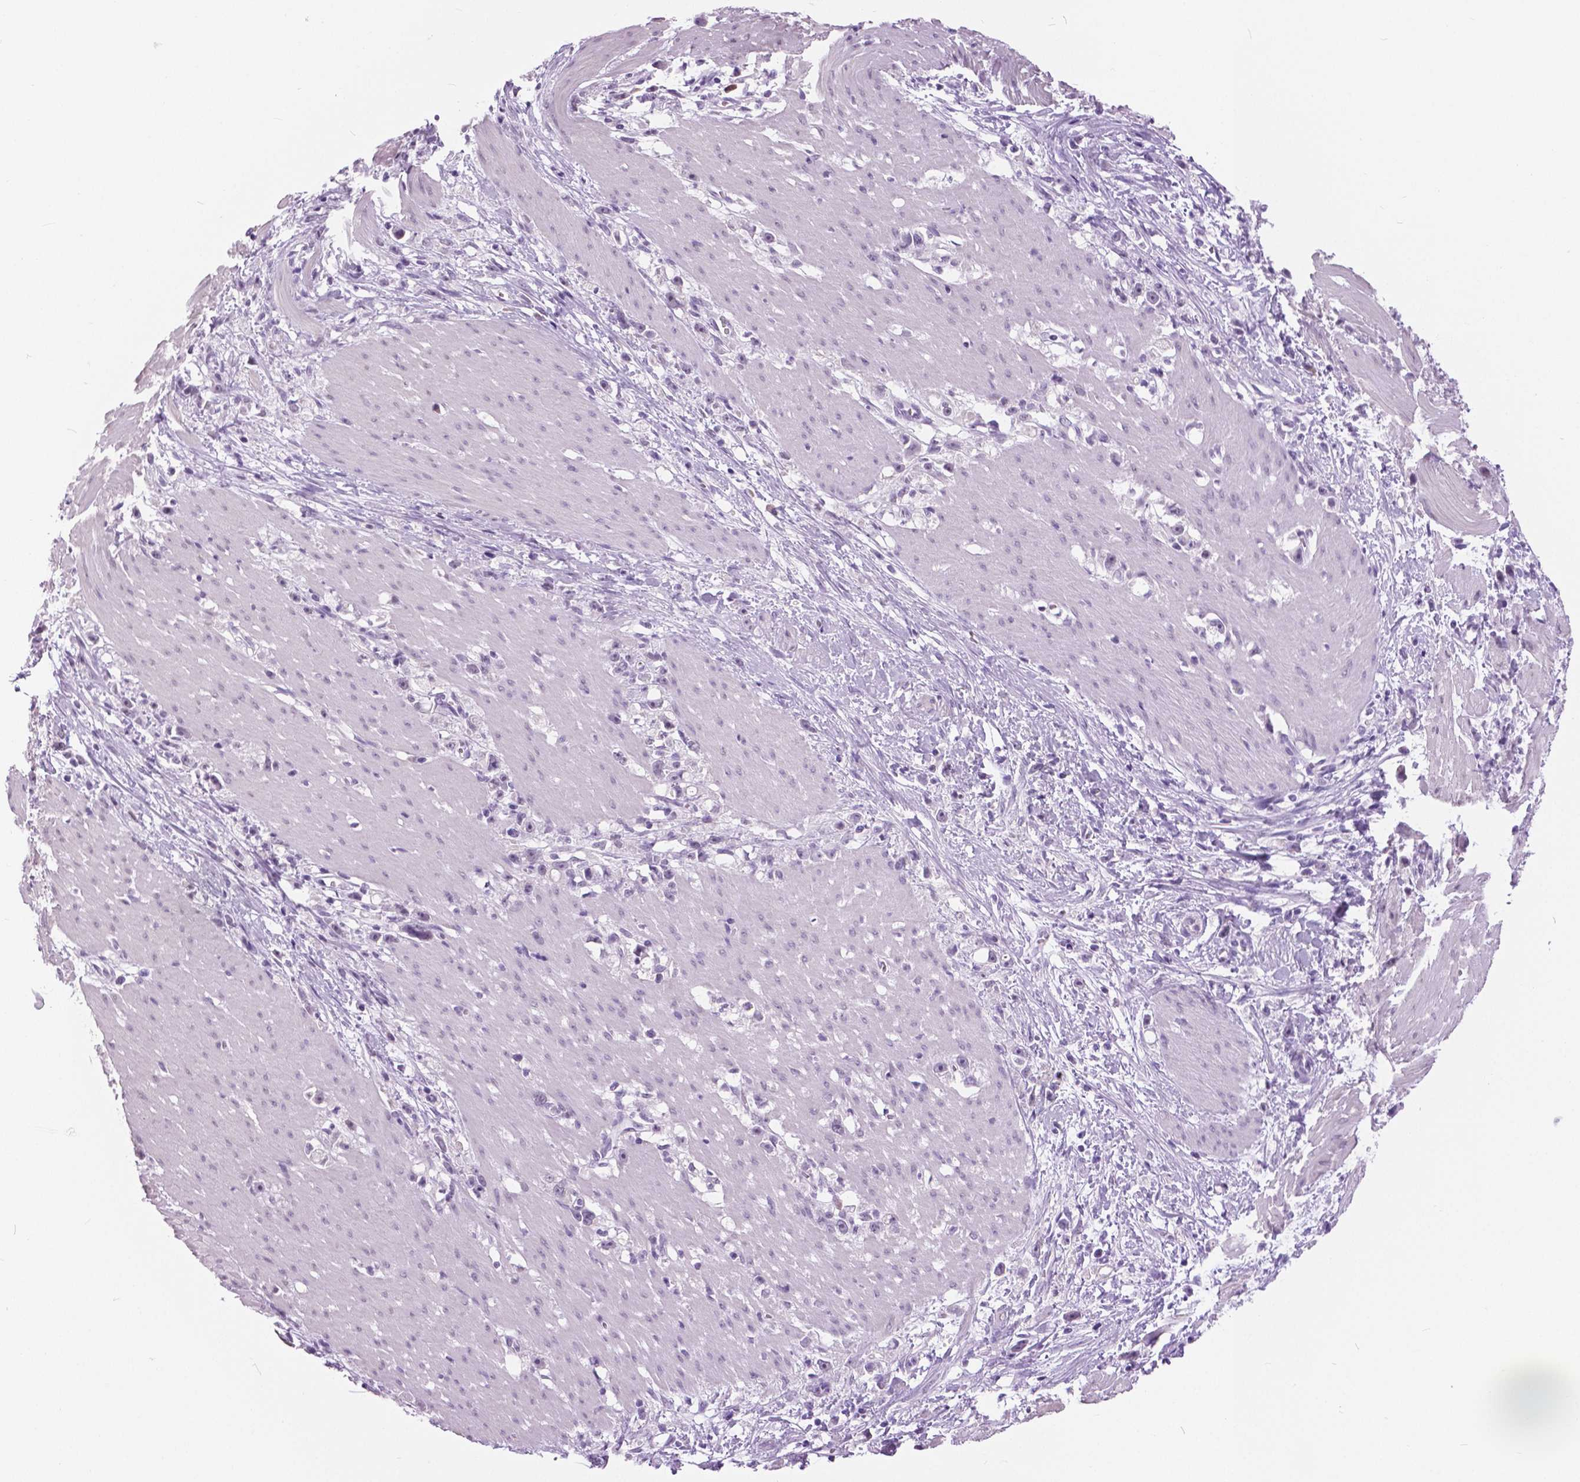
{"staining": {"intensity": "negative", "quantity": "none", "location": "none"}, "tissue": "stomach cancer", "cell_type": "Tumor cells", "image_type": "cancer", "snomed": [{"axis": "morphology", "description": "Adenocarcinoma, NOS"}, {"axis": "topography", "description": "Stomach"}], "caption": "DAB (3,3'-diaminobenzidine) immunohistochemical staining of human stomach cancer displays no significant staining in tumor cells.", "gene": "MYOM1", "patient": {"sex": "female", "age": 59}}